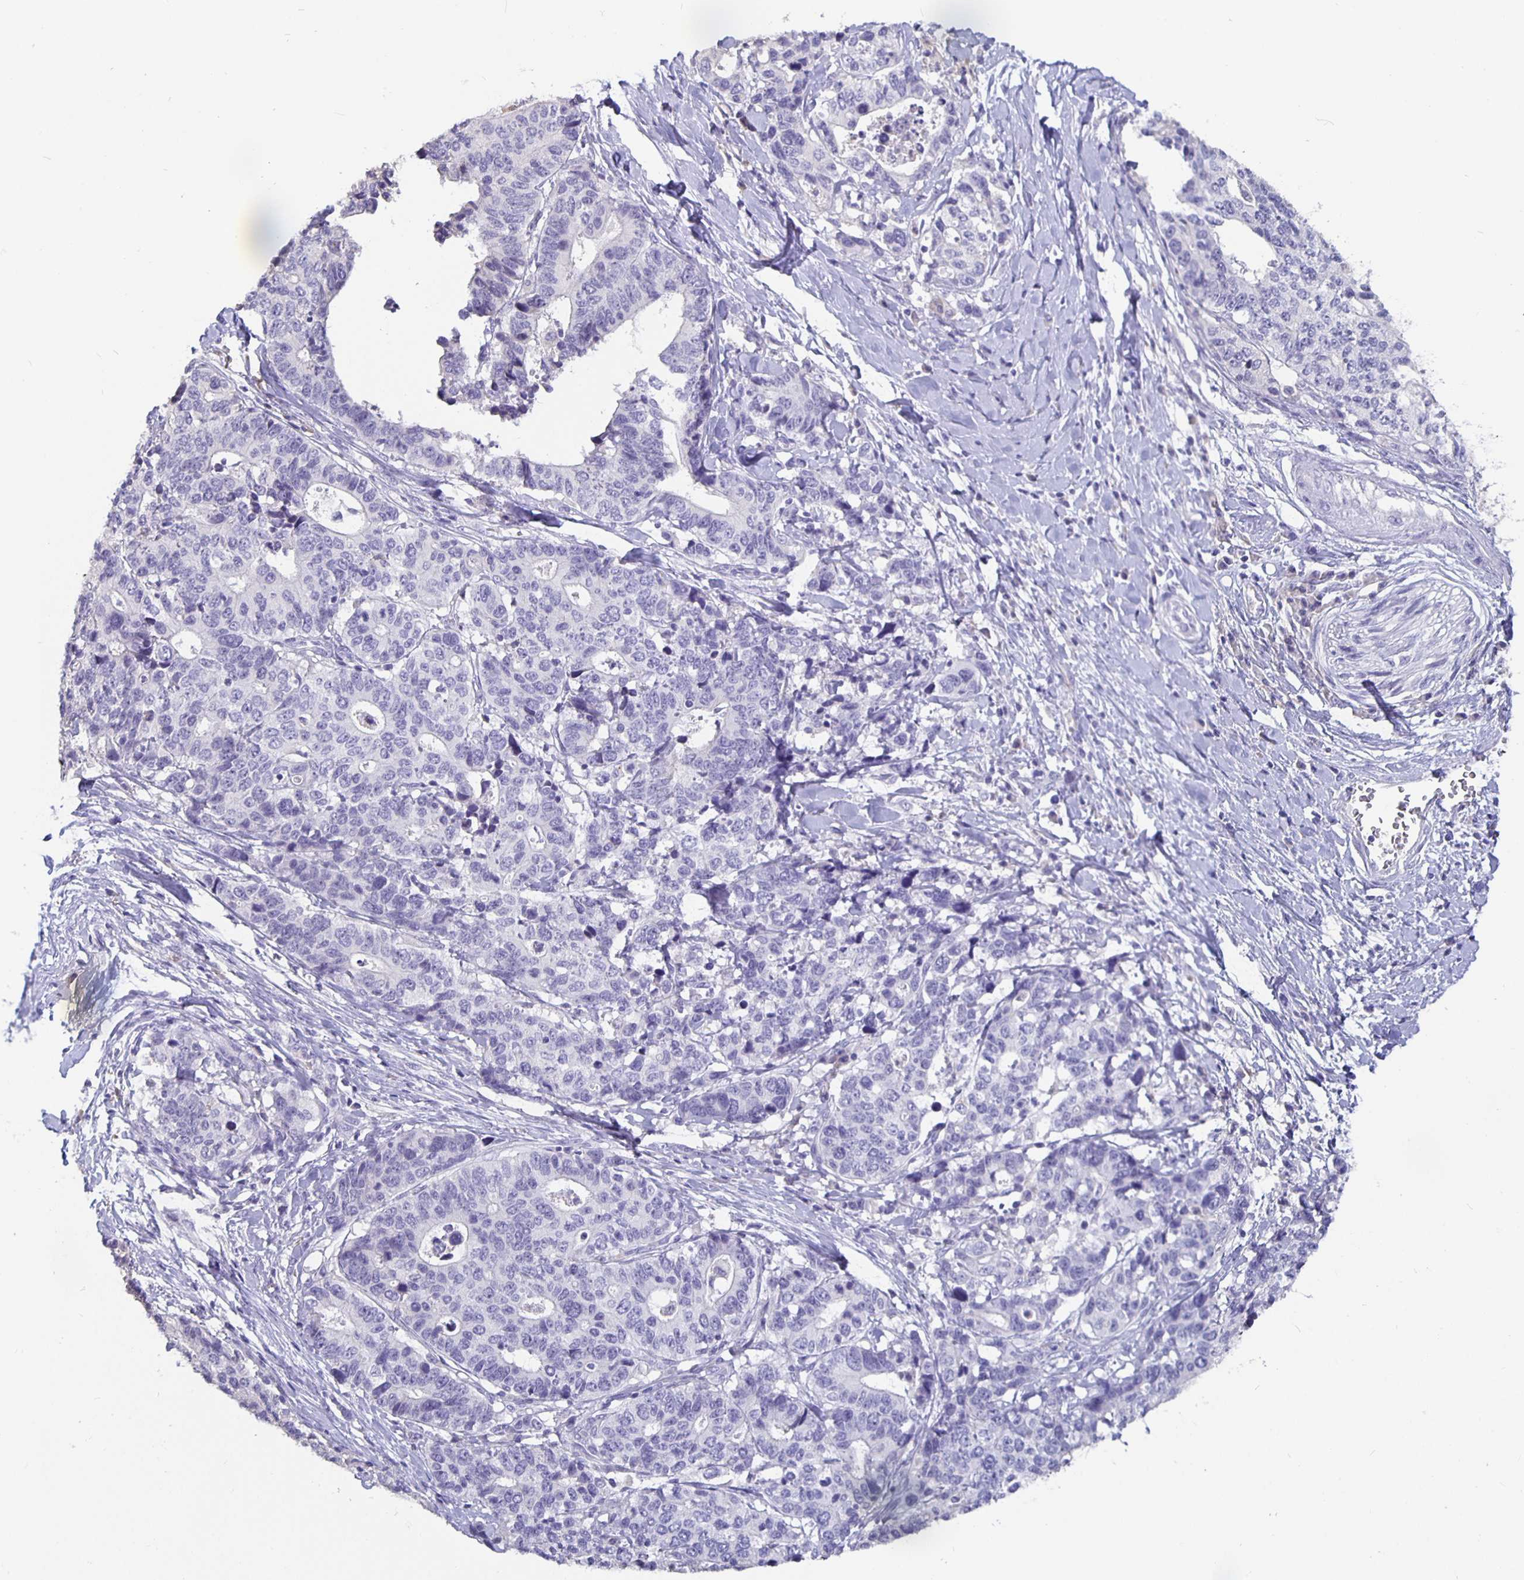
{"staining": {"intensity": "negative", "quantity": "none", "location": "none"}, "tissue": "stomach cancer", "cell_type": "Tumor cells", "image_type": "cancer", "snomed": [{"axis": "morphology", "description": "Adenocarcinoma, NOS"}, {"axis": "topography", "description": "Stomach, upper"}], "caption": "High magnification brightfield microscopy of adenocarcinoma (stomach) stained with DAB (3,3'-diaminobenzidine) (brown) and counterstained with hematoxylin (blue): tumor cells show no significant staining.", "gene": "GPX4", "patient": {"sex": "female", "age": 67}}